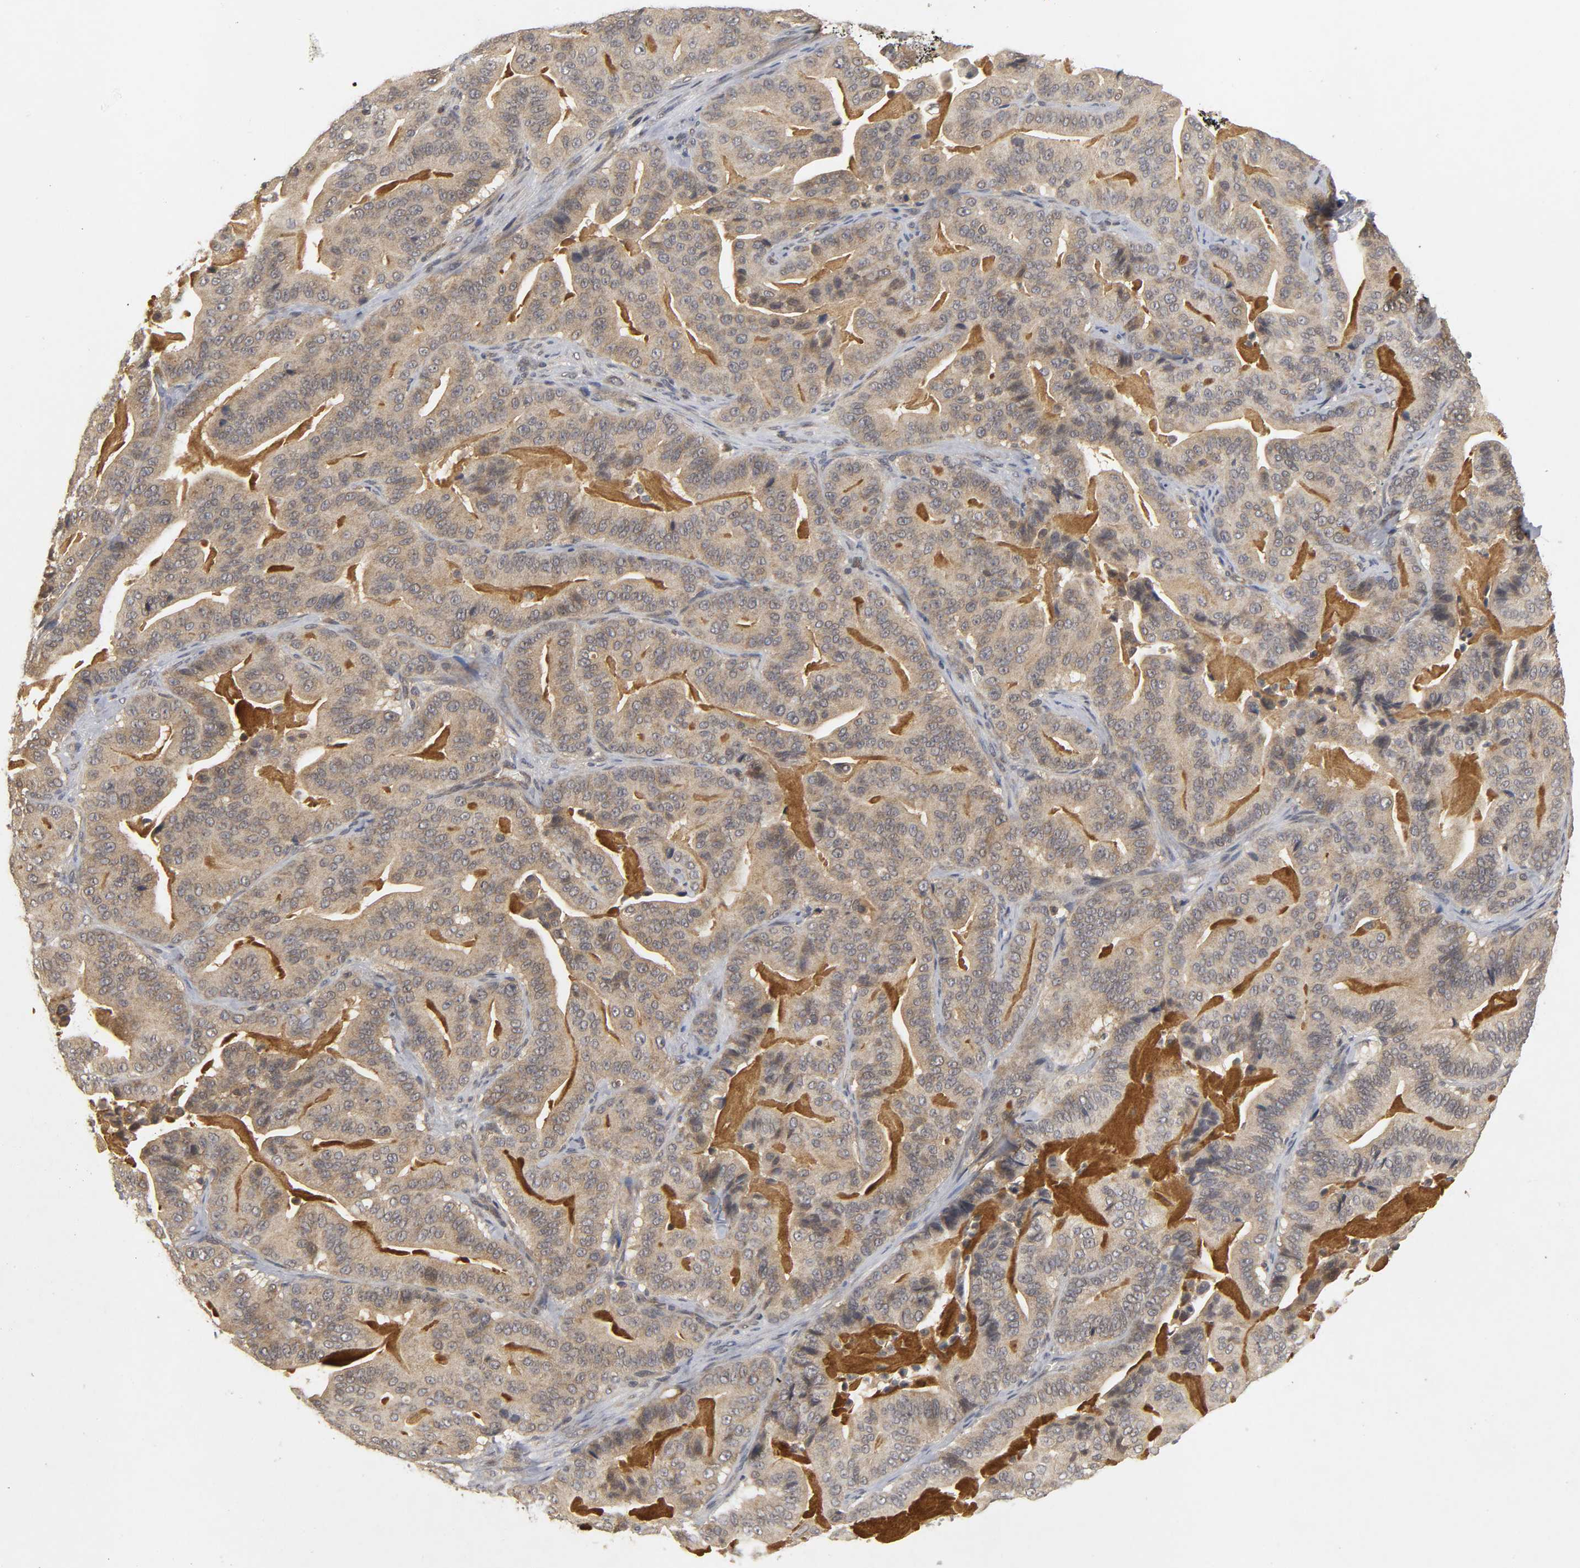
{"staining": {"intensity": "moderate", "quantity": ">75%", "location": "cytoplasmic/membranous"}, "tissue": "pancreatic cancer", "cell_type": "Tumor cells", "image_type": "cancer", "snomed": [{"axis": "morphology", "description": "Adenocarcinoma, NOS"}, {"axis": "topography", "description": "Pancreas"}], "caption": "The immunohistochemical stain labels moderate cytoplasmic/membranous positivity in tumor cells of pancreatic adenocarcinoma tissue.", "gene": "TRAF6", "patient": {"sex": "male", "age": 63}}